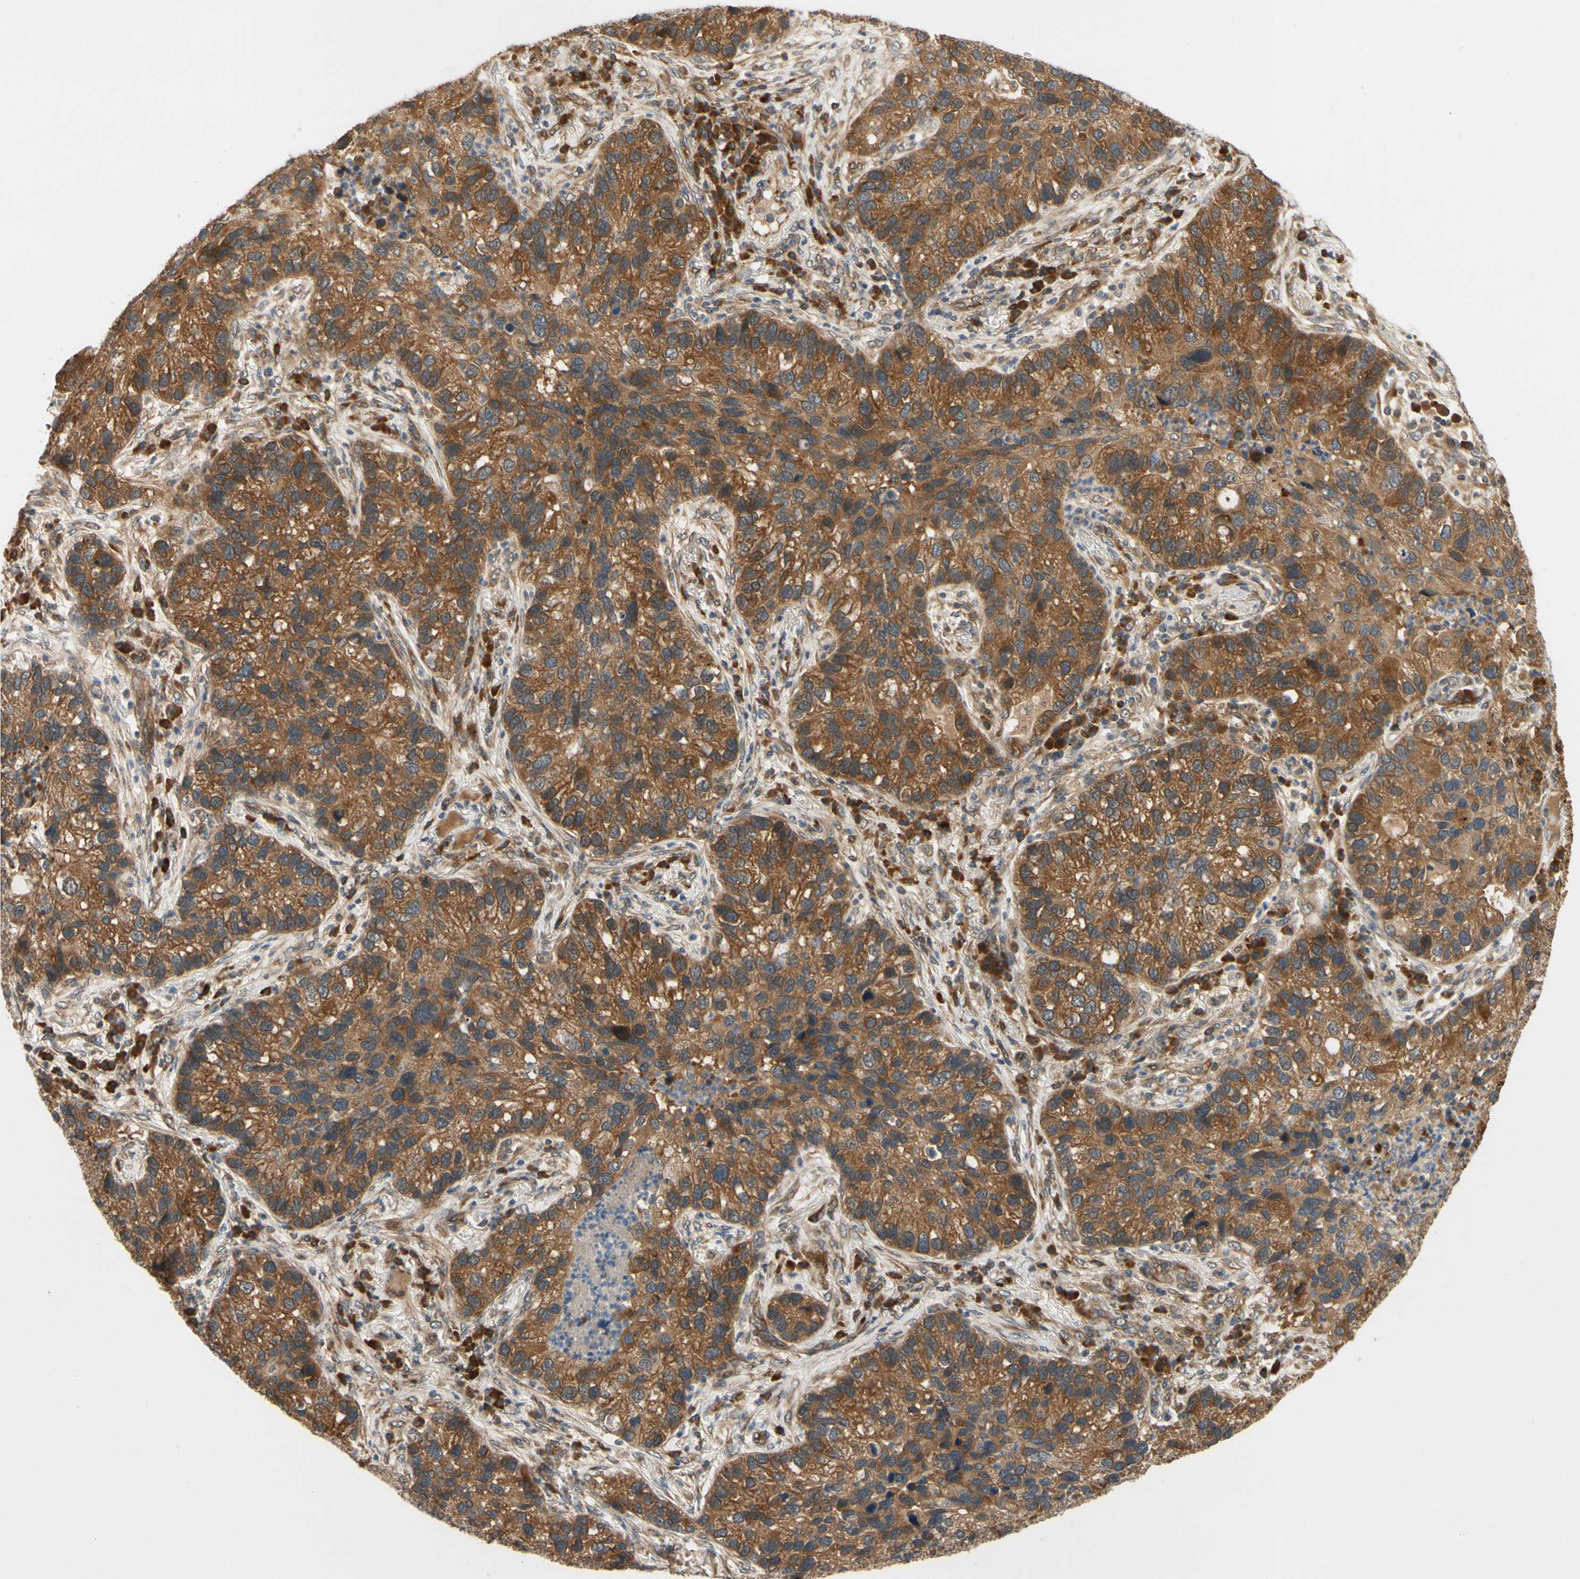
{"staining": {"intensity": "strong", "quantity": ">75%", "location": "cytoplasmic/membranous"}, "tissue": "lung cancer", "cell_type": "Tumor cells", "image_type": "cancer", "snomed": [{"axis": "morphology", "description": "Normal tissue, NOS"}, {"axis": "morphology", "description": "Adenocarcinoma, NOS"}, {"axis": "topography", "description": "Bronchus"}, {"axis": "topography", "description": "Lung"}], "caption": "Protein staining exhibits strong cytoplasmic/membranous staining in about >75% of tumor cells in adenocarcinoma (lung).", "gene": "TDRP", "patient": {"sex": "male", "age": 54}}